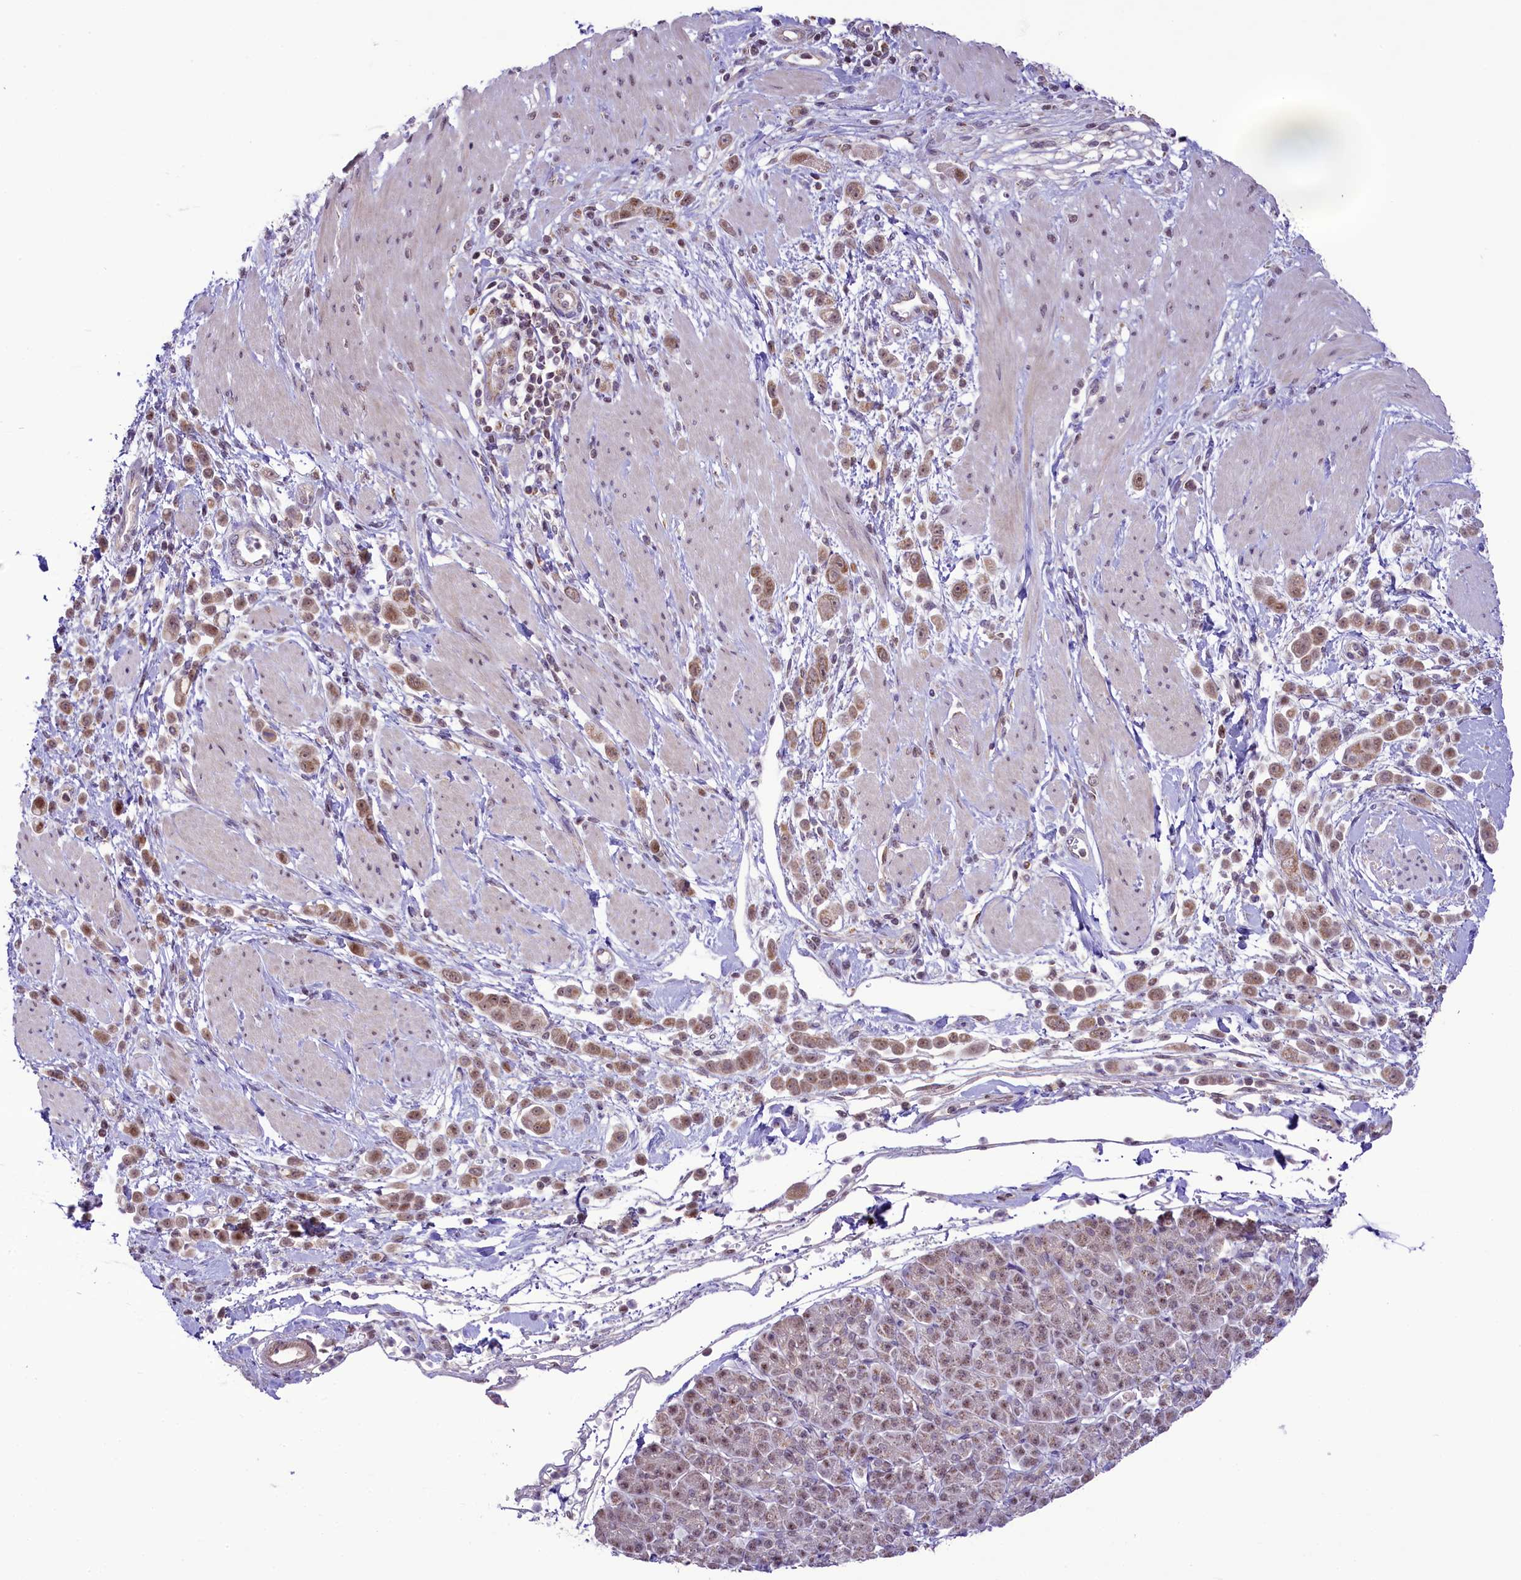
{"staining": {"intensity": "moderate", "quantity": ">75%", "location": "cytoplasmic/membranous,nuclear"}, "tissue": "pancreatic cancer", "cell_type": "Tumor cells", "image_type": "cancer", "snomed": [{"axis": "morphology", "description": "Normal tissue, NOS"}, {"axis": "morphology", "description": "Adenocarcinoma, NOS"}, {"axis": "topography", "description": "Pancreas"}], "caption": "Tumor cells reveal moderate cytoplasmic/membranous and nuclear staining in about >75% of cells in pancreatic adenocarcinoma.", "gene": "PAF1", "patient": {"sex": "female", "age": 64}}